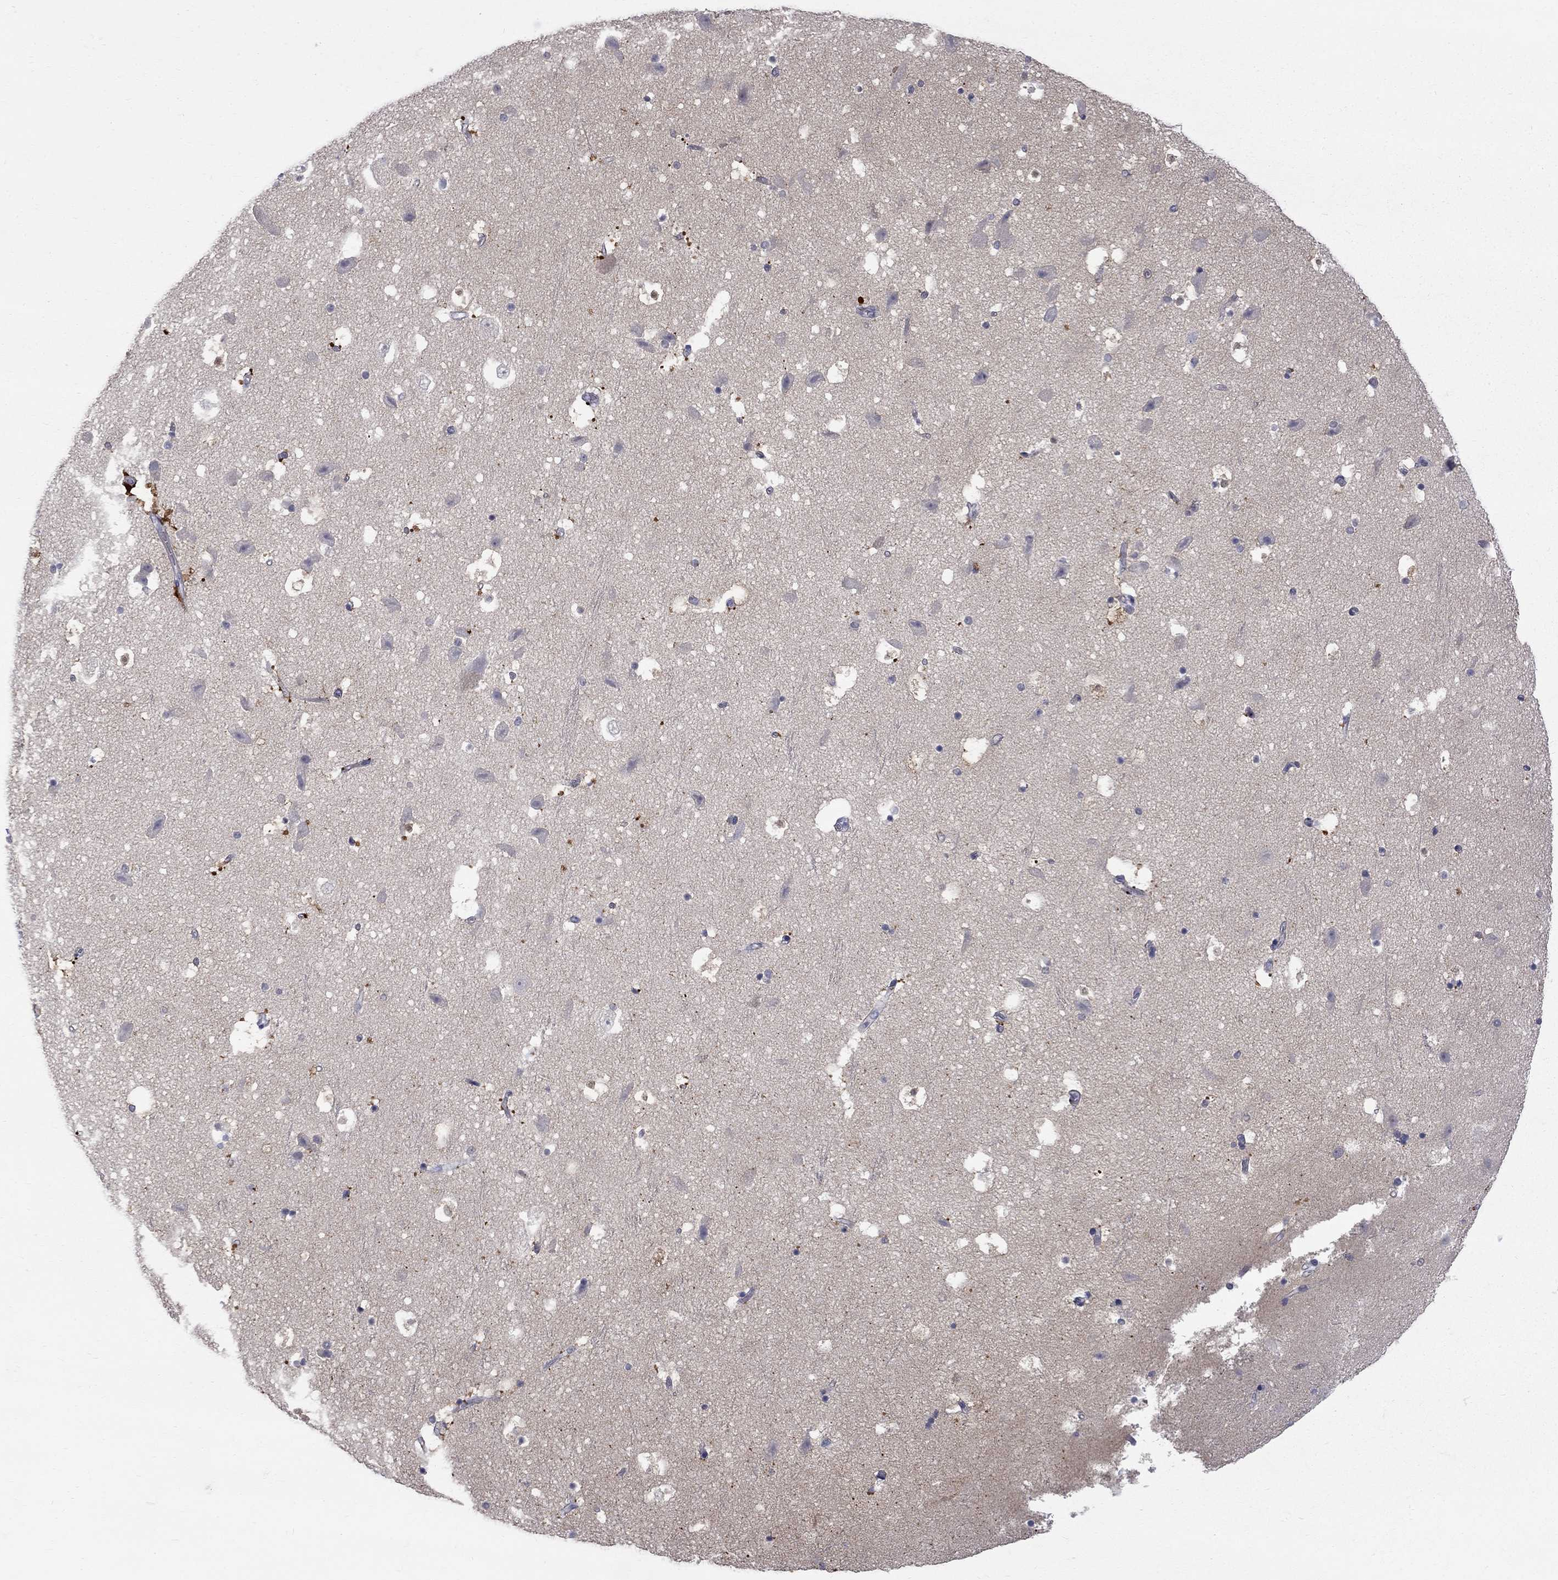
{"staining": {"intensity": "strong", "quantity": "<25%", "location": "cytoplasmic/membranous"}, "tissue": "hippocampus", "cell_type": "Glial cells", "image_type": "normal", "snomed": [{"axis": "morphology", "description": "Normal tissue, NOS"}, {"axis": "topography", "description": "Hippocampus"}], "caption": "Protein expression analysis of unremarkable hippocampus demonstrates strong cytoplasmic/membranous positivity in about <25% of glial cells.", "gene": "HKDC1", "patient": {"sex": "male", "age": 51}}